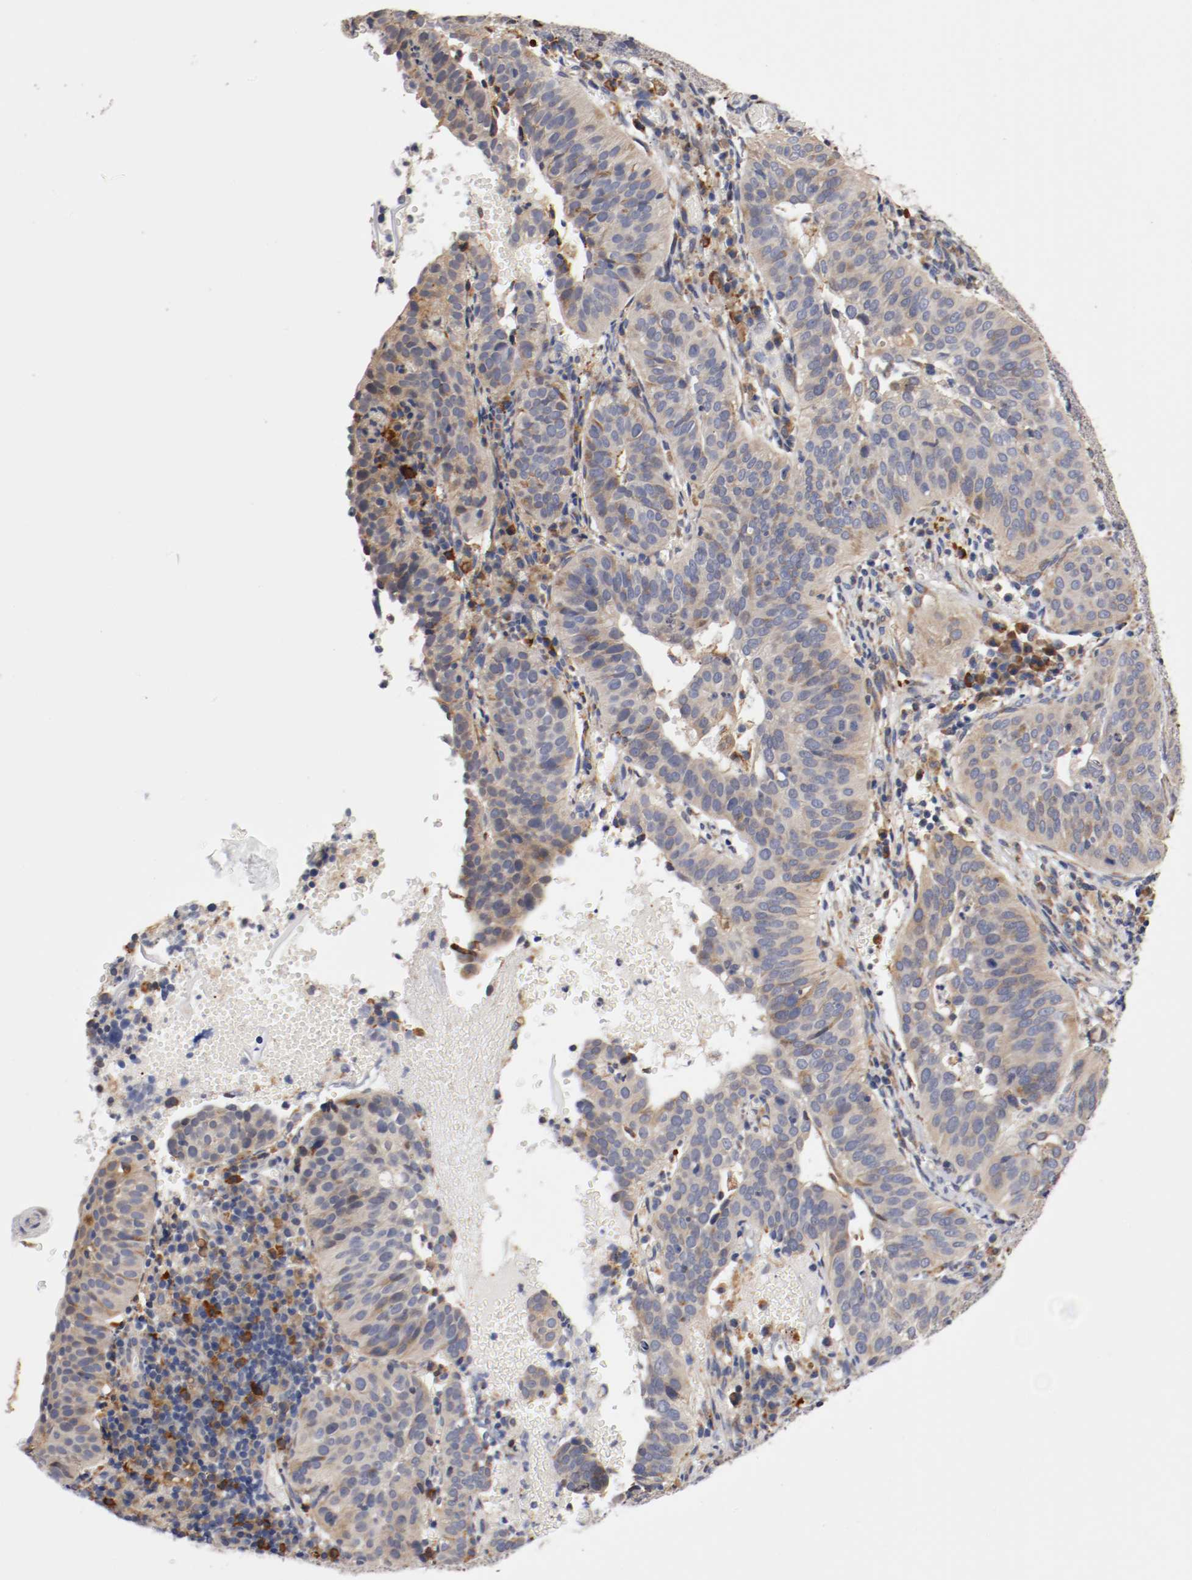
{"staining": {"intensity": "weak", "quantity": ">75%", "location": "cytoplasmic/membranous"}, "tissue": "cervical cancer", "cell_type": "Tumor cells", "image_type": "cancer", "snomed": [{"axis": "morphology", "description": "Squamous cell carcinoma, NOS"}, {"axis": "topography", "description": "Cervix"}], "caption": "Weak cytoplasmic/membranous protein staining is identified in approximately >75% of tumor cells in cervical cancer.", "gene": "TNFSF13", "patient": {"sex": "female", "age": 39}}